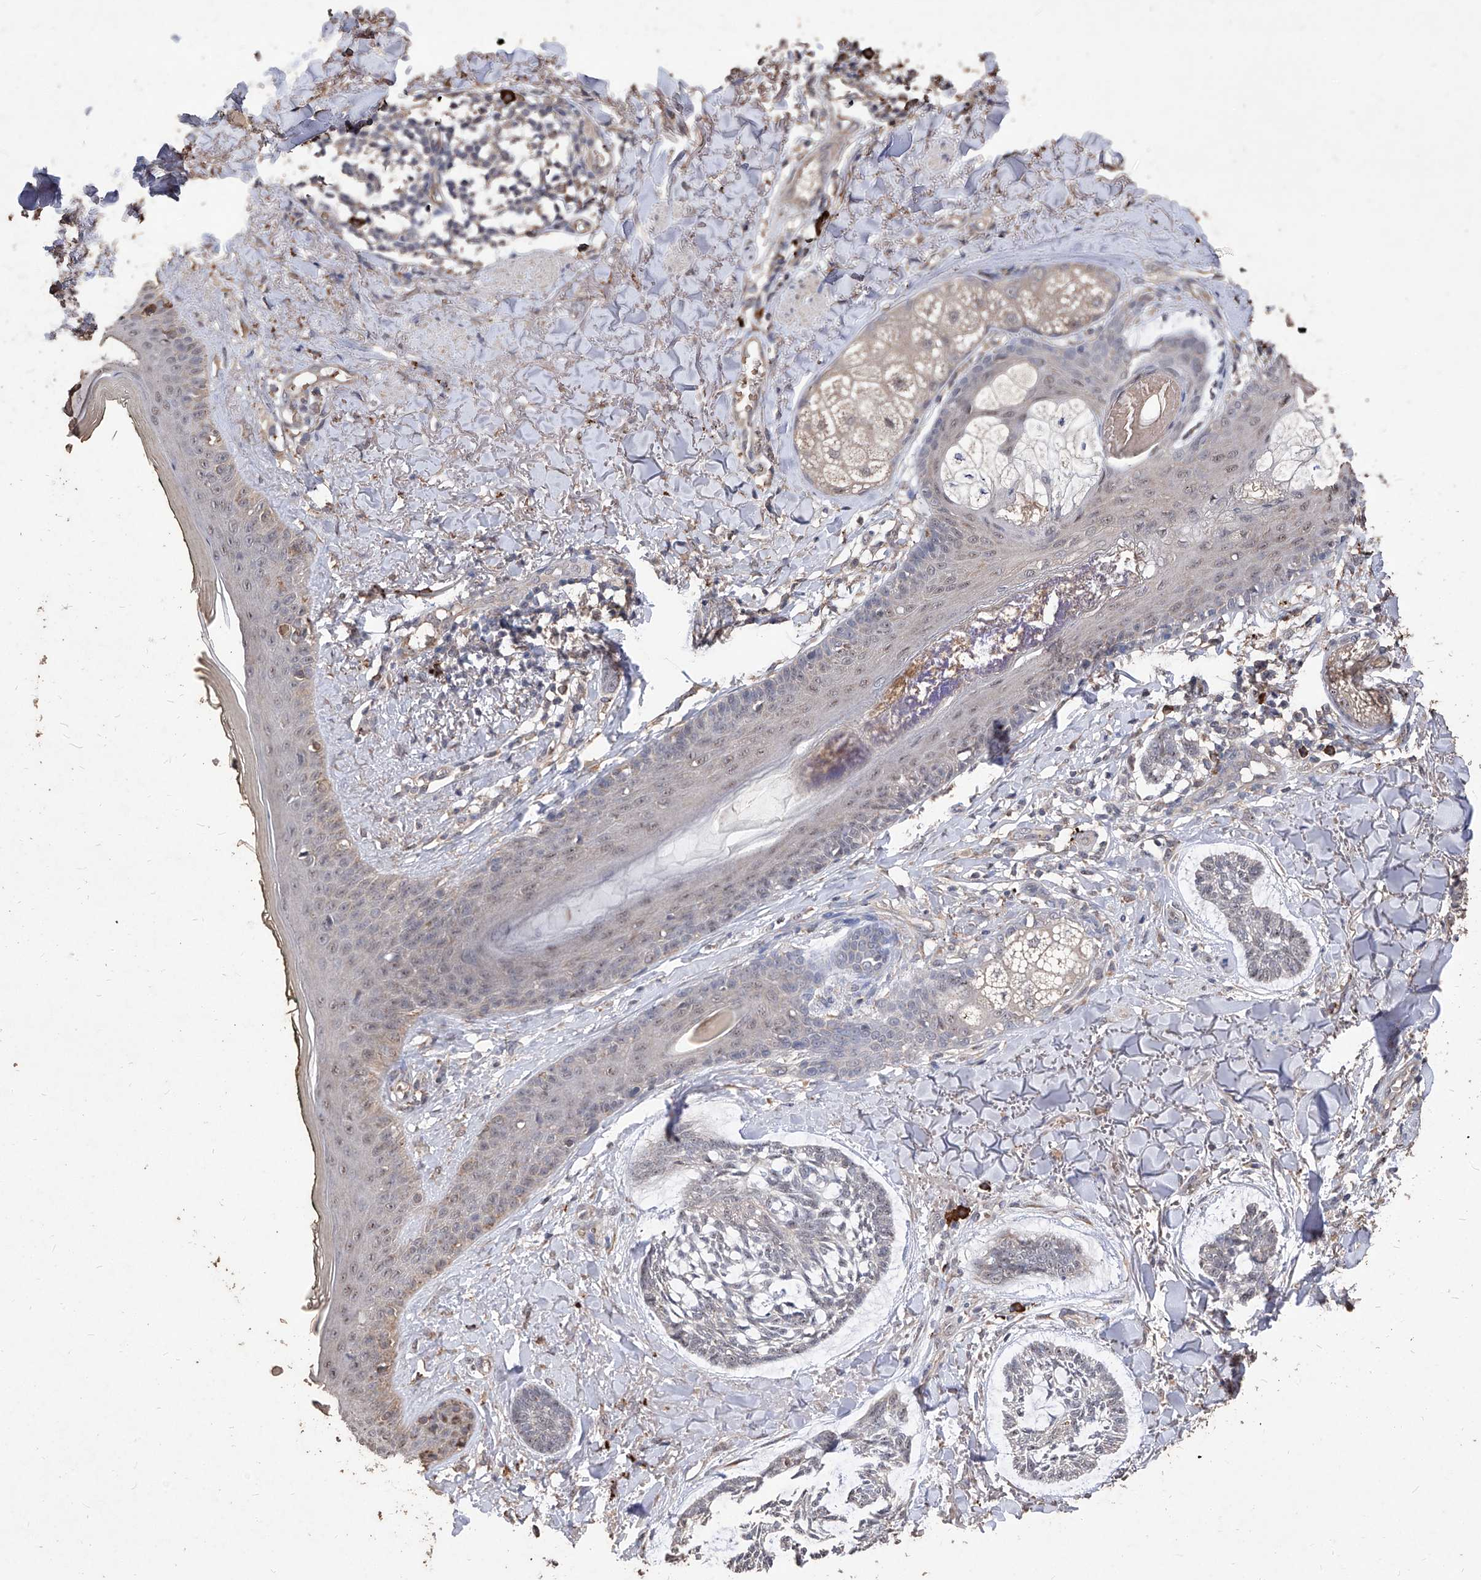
{"staining": {"intensity": "negative", "quantity": "none", "location": "none"}, "tissue": "skin cancer", "cell_type": "Tumor cells", "image_type": "cancer", "snomed": [{"axis": "morphology", "description": "Basal cell carcinoma"}, {"axis": "topography", "description": "Skin"}], "caption": "Tumor cells are negative for protein expression in human basal cell carcinoma (skin).", "gene": "EML1", "patient": {"sex": "male", "age": 43}}